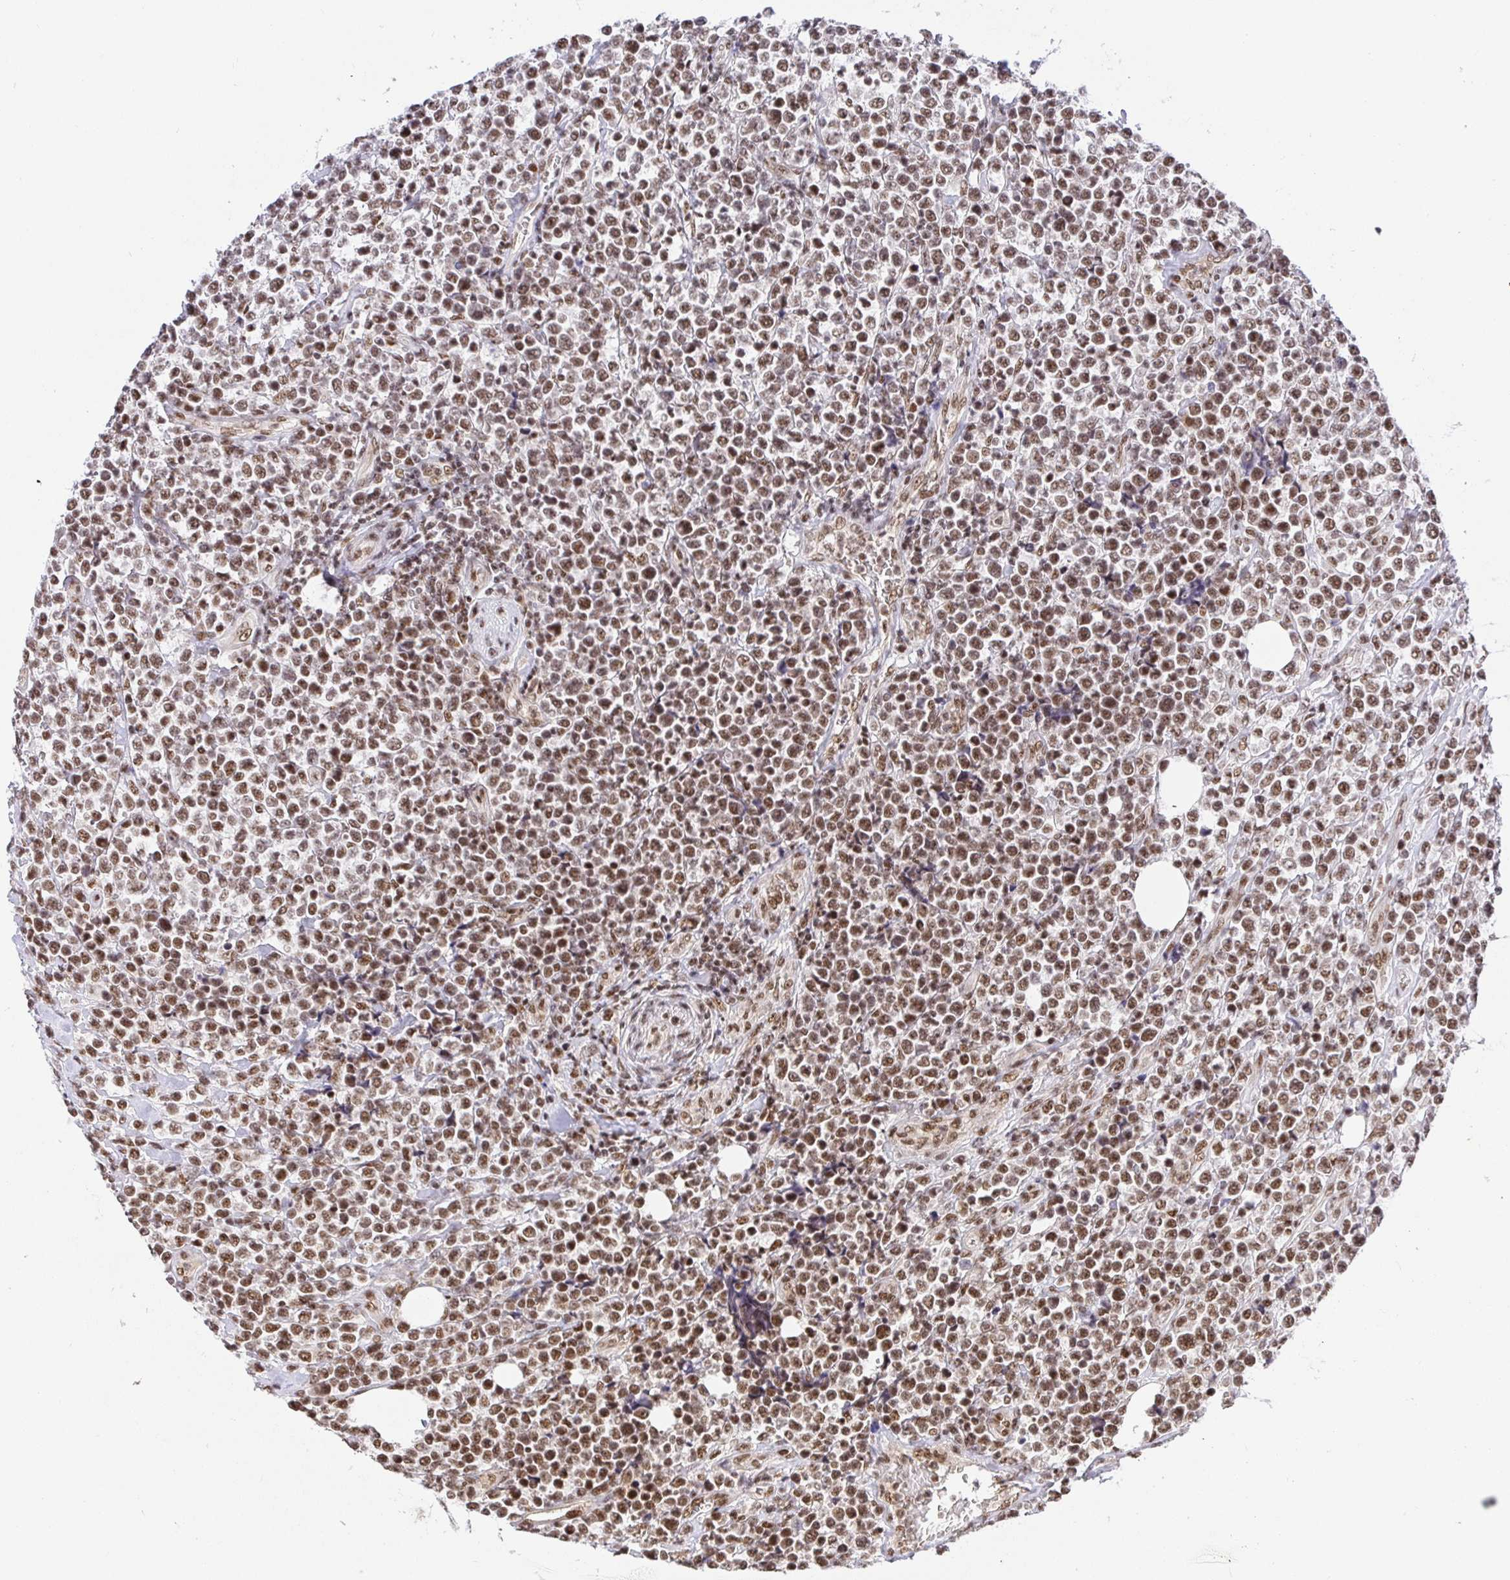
{"staining": {"intensity": "moderate", "quantity": ">75%", "location": "nuclear"}, "tissue": "lymphoma", "cell_type": "Tumor cells", "image_type": "cancer", "snomed": [{"axis": "morphology", "description": "Malignant lymphoma, non-Hodgkin's type, High grade"}, {"axis": "topography", "description": "Soft tissue"}], "caption": "Lymphoma stained with a brown dye exhibits moderate nuclear positive positivity in about >75% of tumor cells.", "gene": "USF1", "patient": {"sex": "female", "age": 56}}